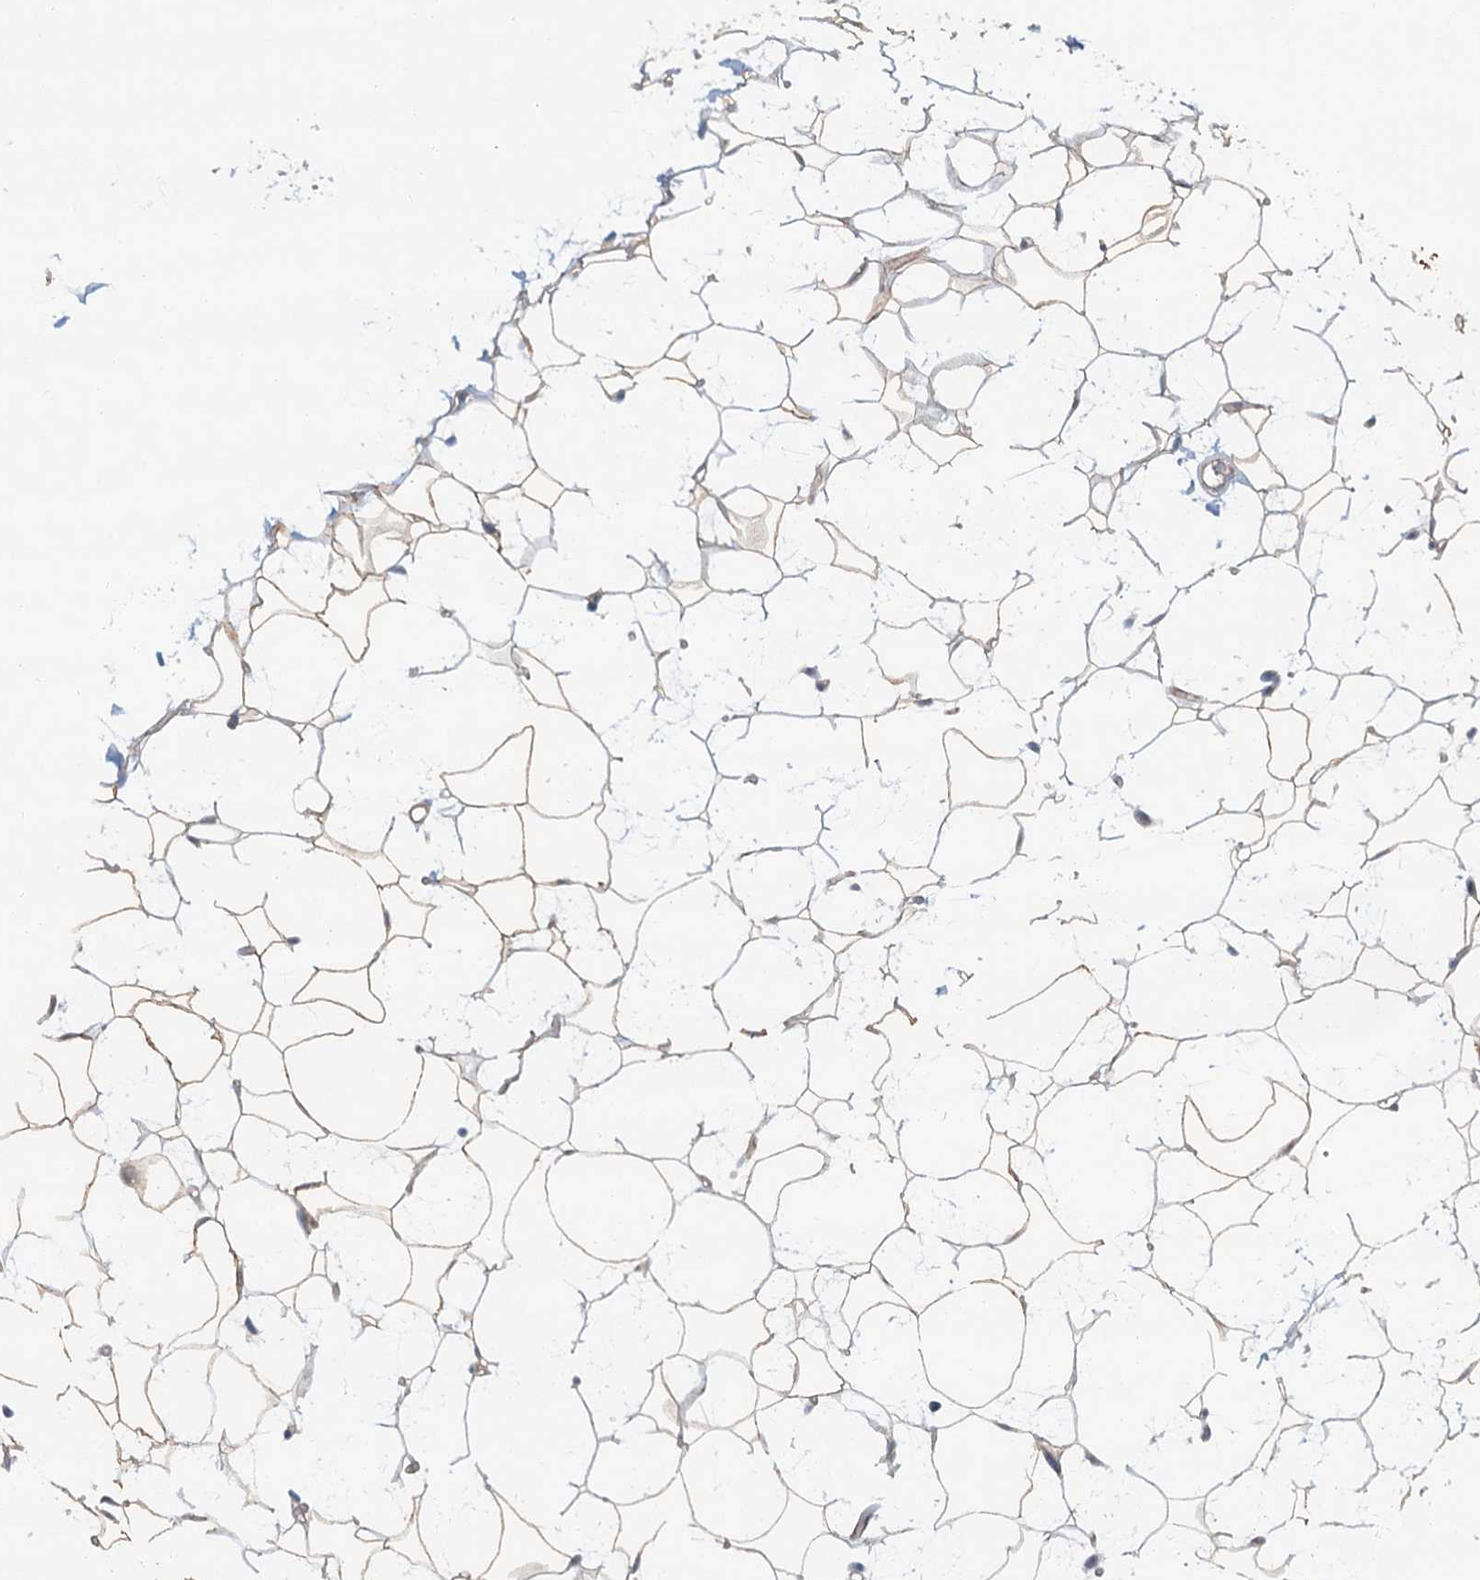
{"staining": {"intensity": "weak", "quantity": ">75%", "location": "cytoplasmic/membranous"}, "tissue": "adipose tissue", "cell_type": "Adipocytes", "image_type": "normal", "snomed": [{"axis": "morphology", "description": "Normal tissue, NOS"}, {"axis": "topography", "description": "Breast"}], "caption": "Immunohistochemical staining of unremarkable adipose tissue reveals >75% levels of weak cytoplasmic/membranous protein expression in about >75% of adipocytes.", "gene": "TAS2R42", "patient": {"sex": "female", "age": 26}}